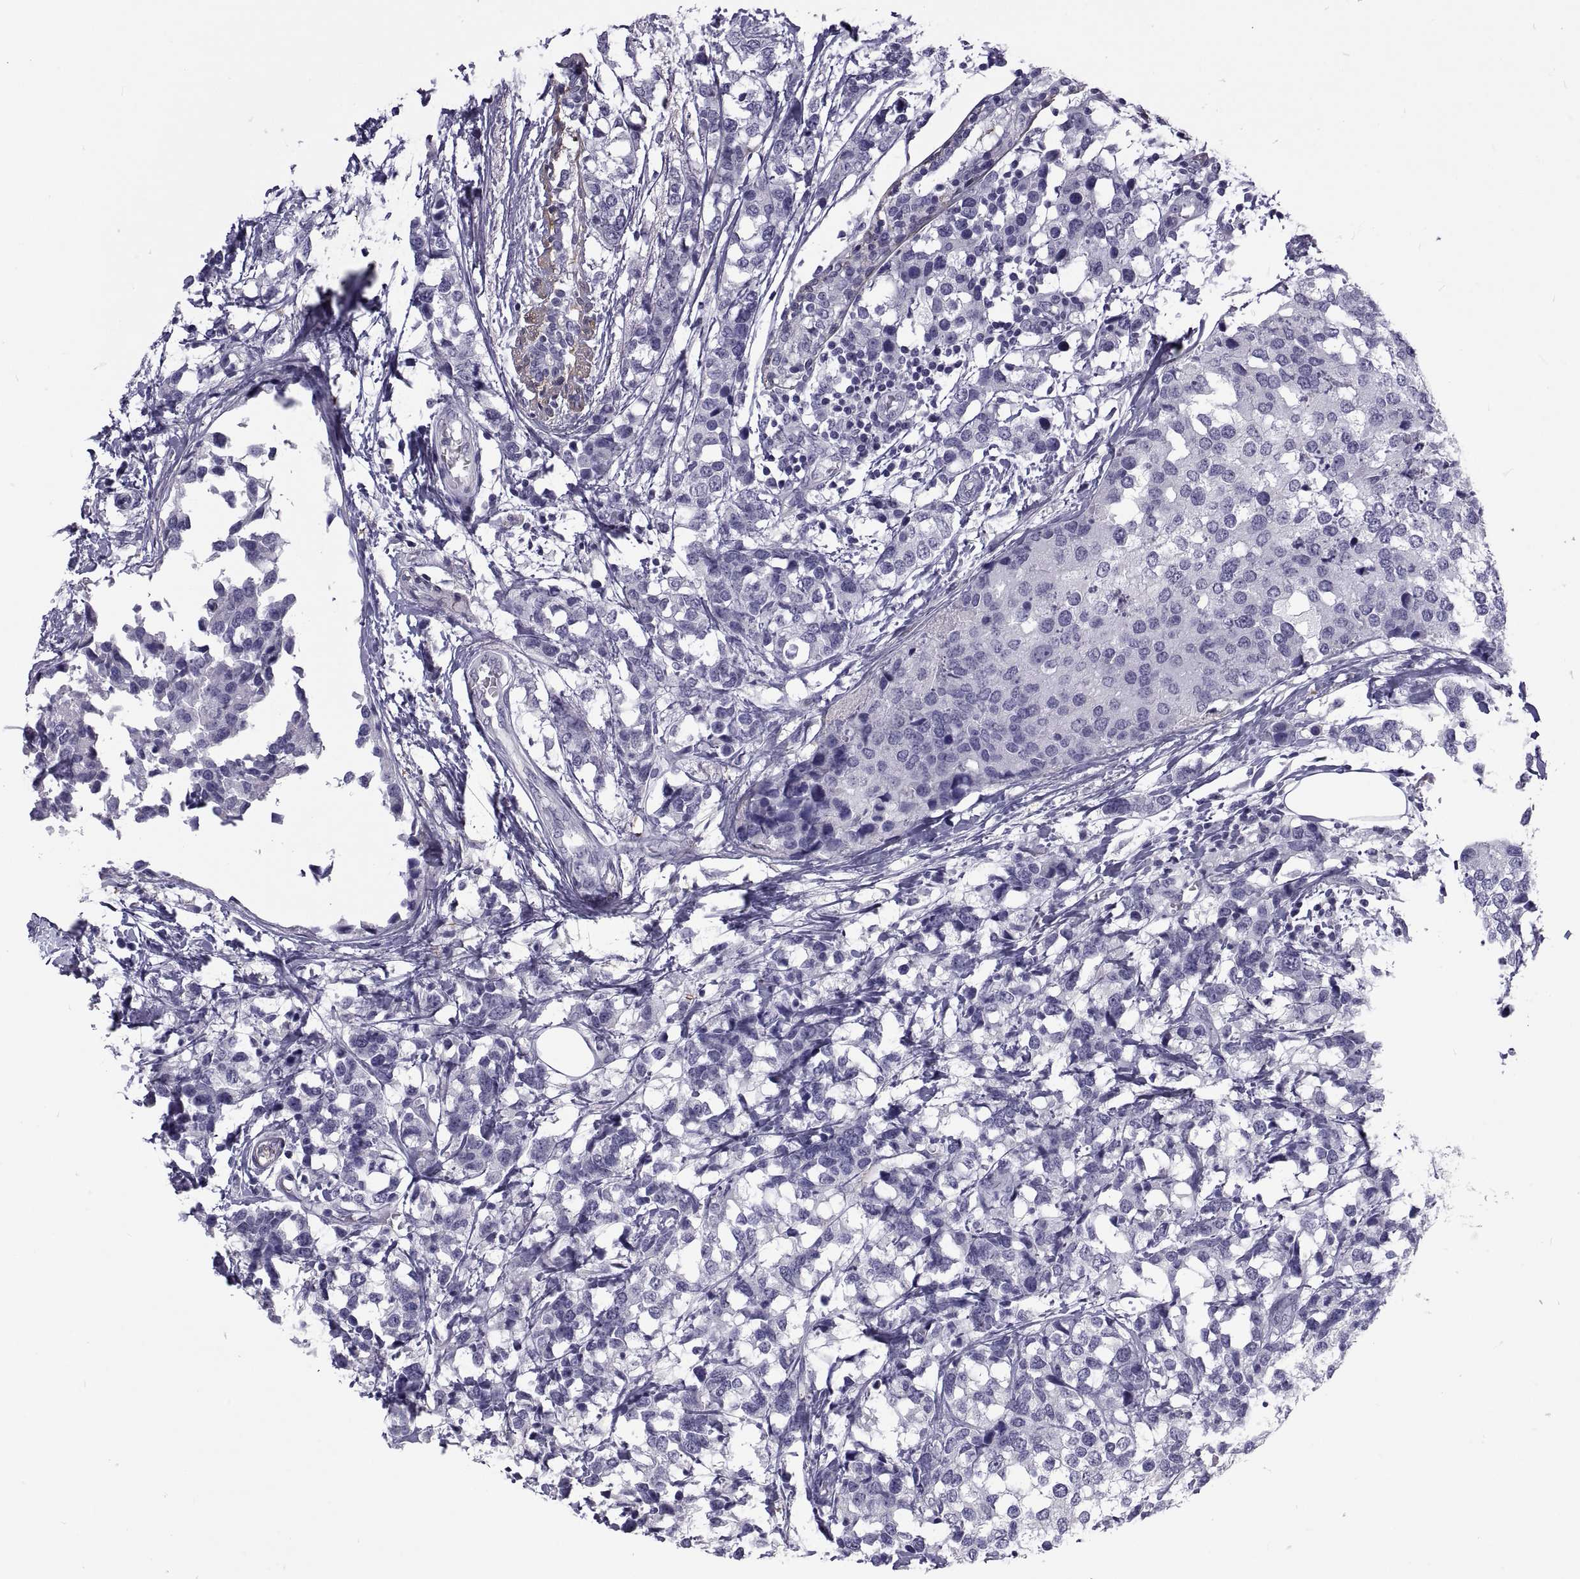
{"staining": {"intensity": "negative", "quantity": "none", "location": "none"}, "tissue": "breast cancer", "cell_type": "Tumor cells", "image_type": "cancer", "snomed": [{"axis": "morphology", "description": "Lobular carcinoma"}, {"axis": "topography", "description": "Breast"}], "caption": "Tumor cells show no significant protein staining in breast cancer (lobular carcinoma).", "gene": "MAGEB1", "patient": {"sex": "female", "age": 59}}